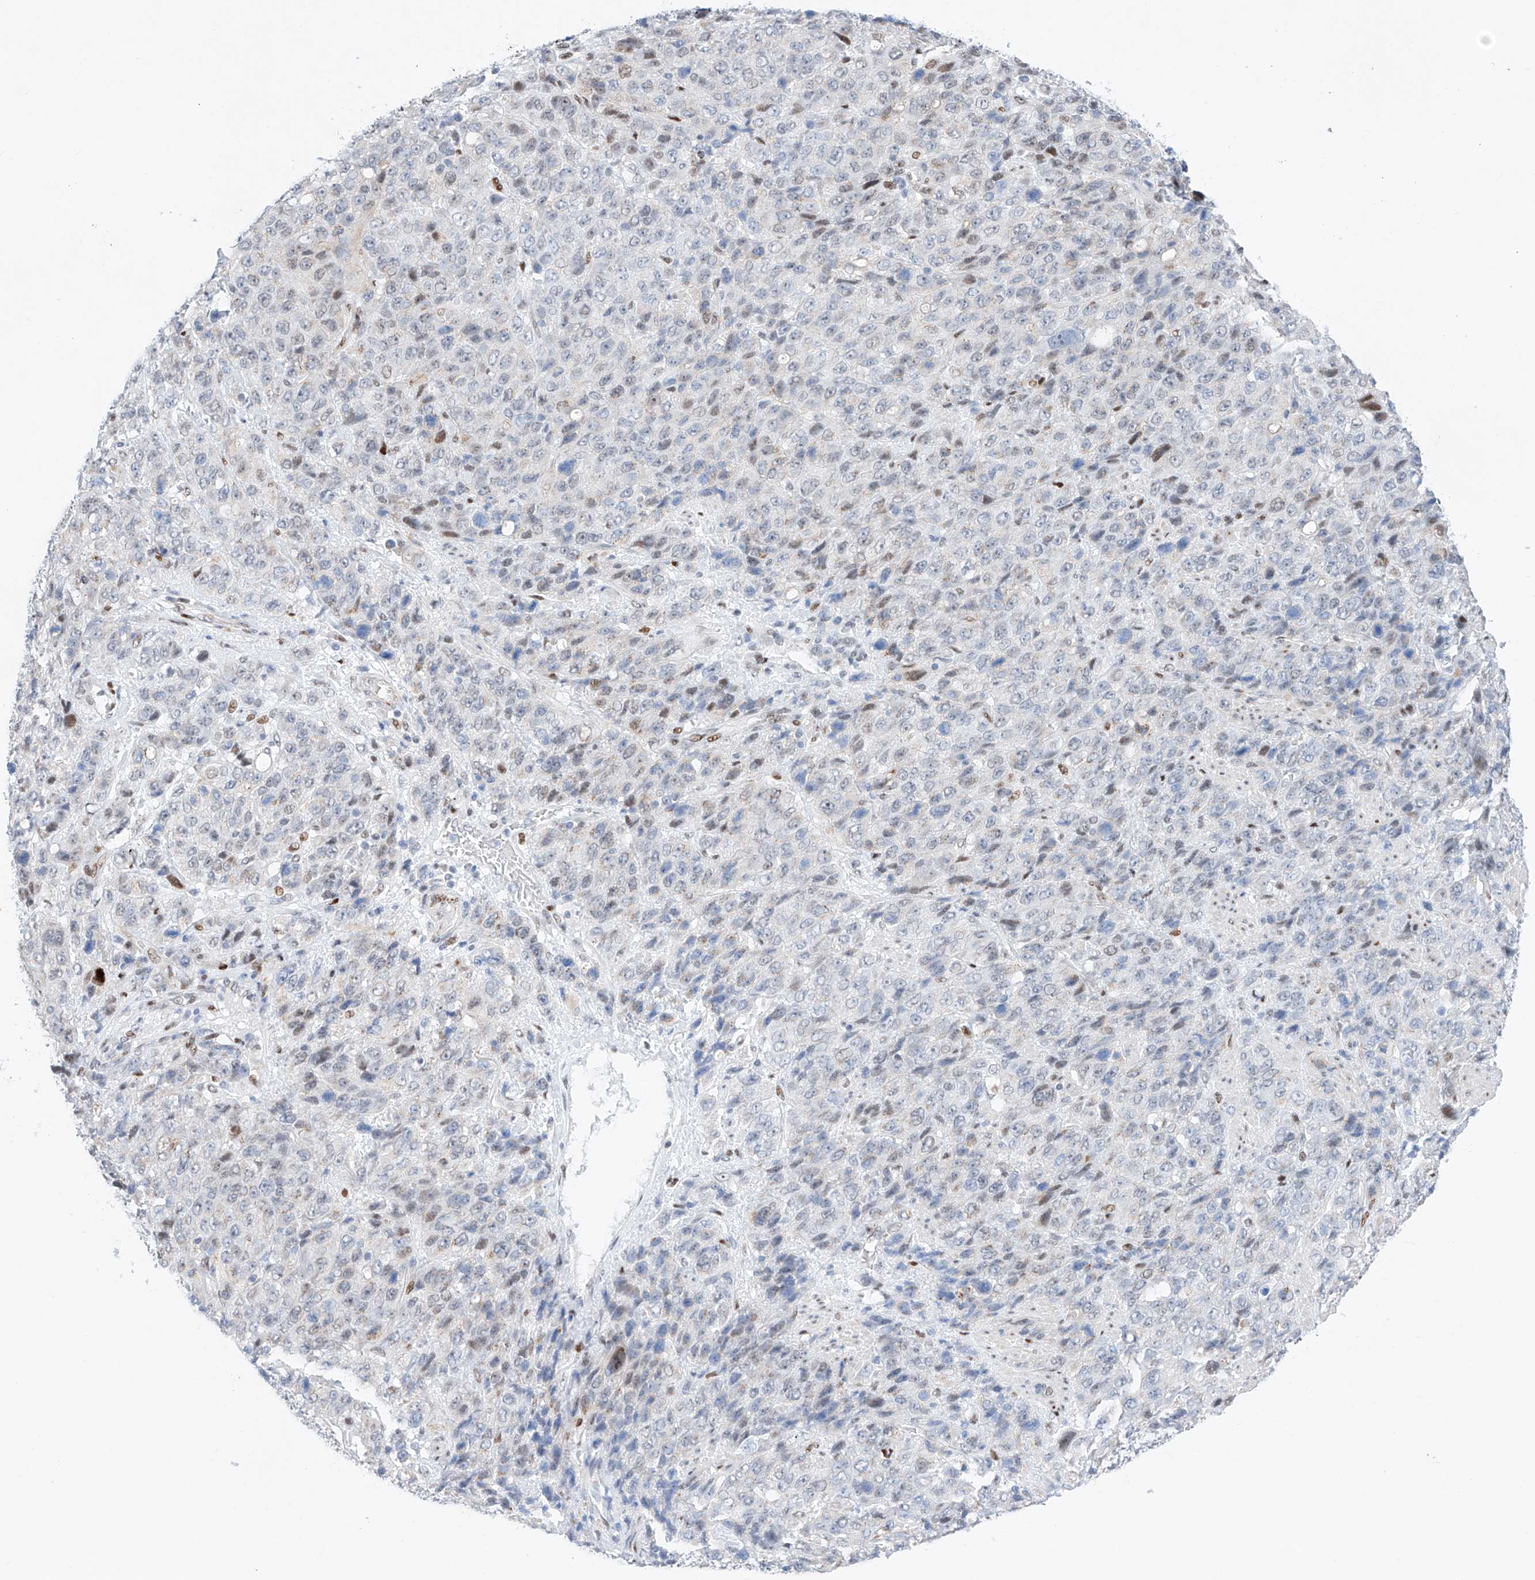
{"staining": {"intensity": "moderate", "quantity": "<25%", "location": "nuclear"}, "tissue": "stomach cancer", "cell_type": "Tumor cells", "image_type": "cancer", "snomed": [{"axis": "morphology", "description": "Adenocarcinoma, NOS"}, {"axis": "topography", "description": "Stomach"}], "caption": "Human adenocarcinoma (stomach) stained with a brown dye exhibits moderate nuclear positive expression in approximately <25% of tumor cells.", "gene": "NT5C3B", "patient": {"sex": "male", "age": 48}}